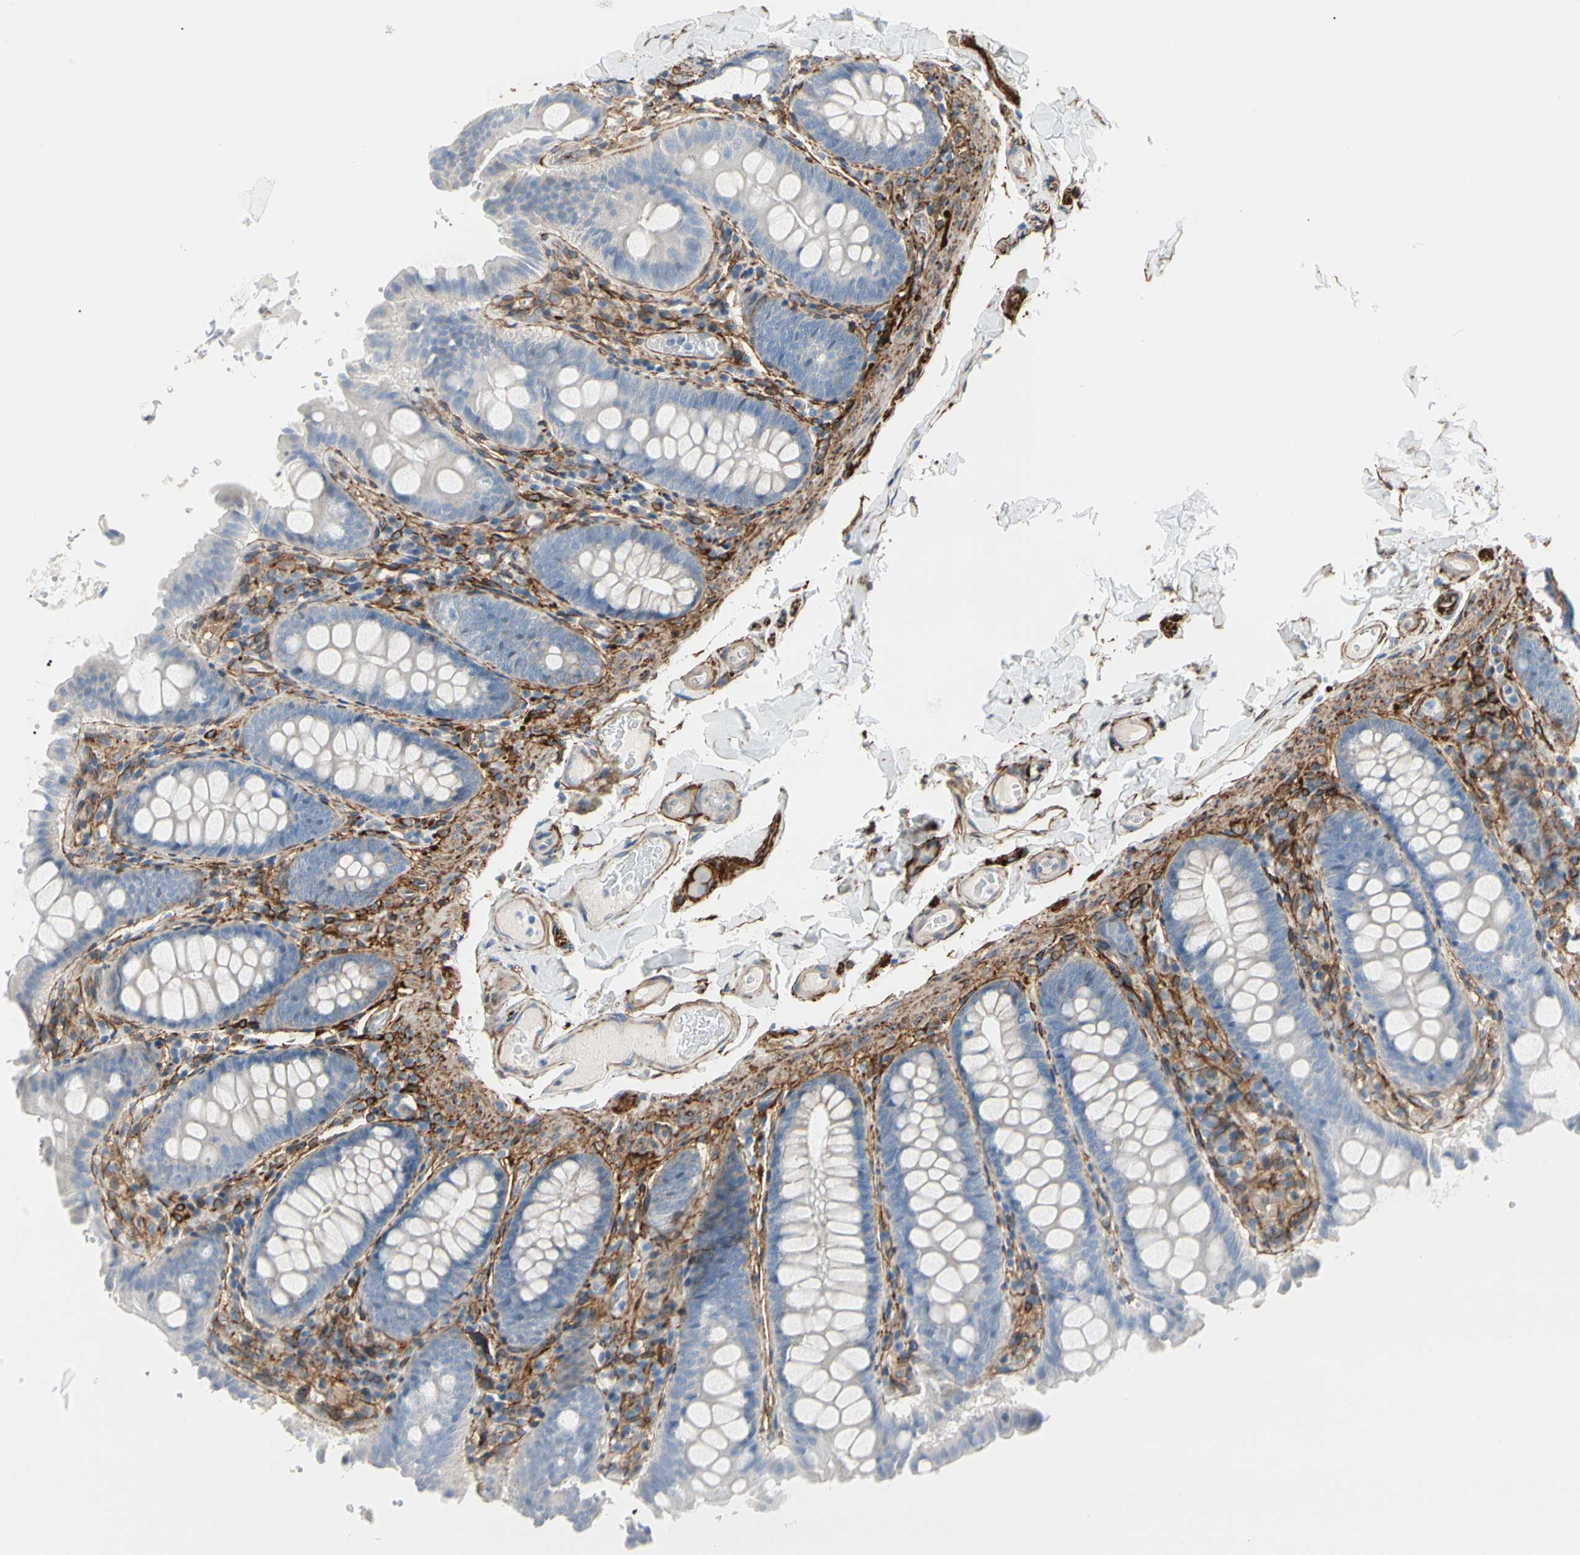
{"staining": {"intensity": "moderate", "quantity": "25%-75%", "location": "cytoplasmic/membranous"}, "tissue": "colon", "cell_type": "Endothelial cells", "image_type": "normal", "snomed": [{"axis": "morphology", "description": "Normal tissue, NOS"}, {"axis": "topography", "description": "Colon"}], "caption": "Immunohistochemistry (IHC) of benign human colon displays medium levels of moderate cytoplasmic/membranous expression in about 25%-75% of endothelial cells.", "gene": "EPB41L2", "patient": {"sex": "female", "age": 61}}